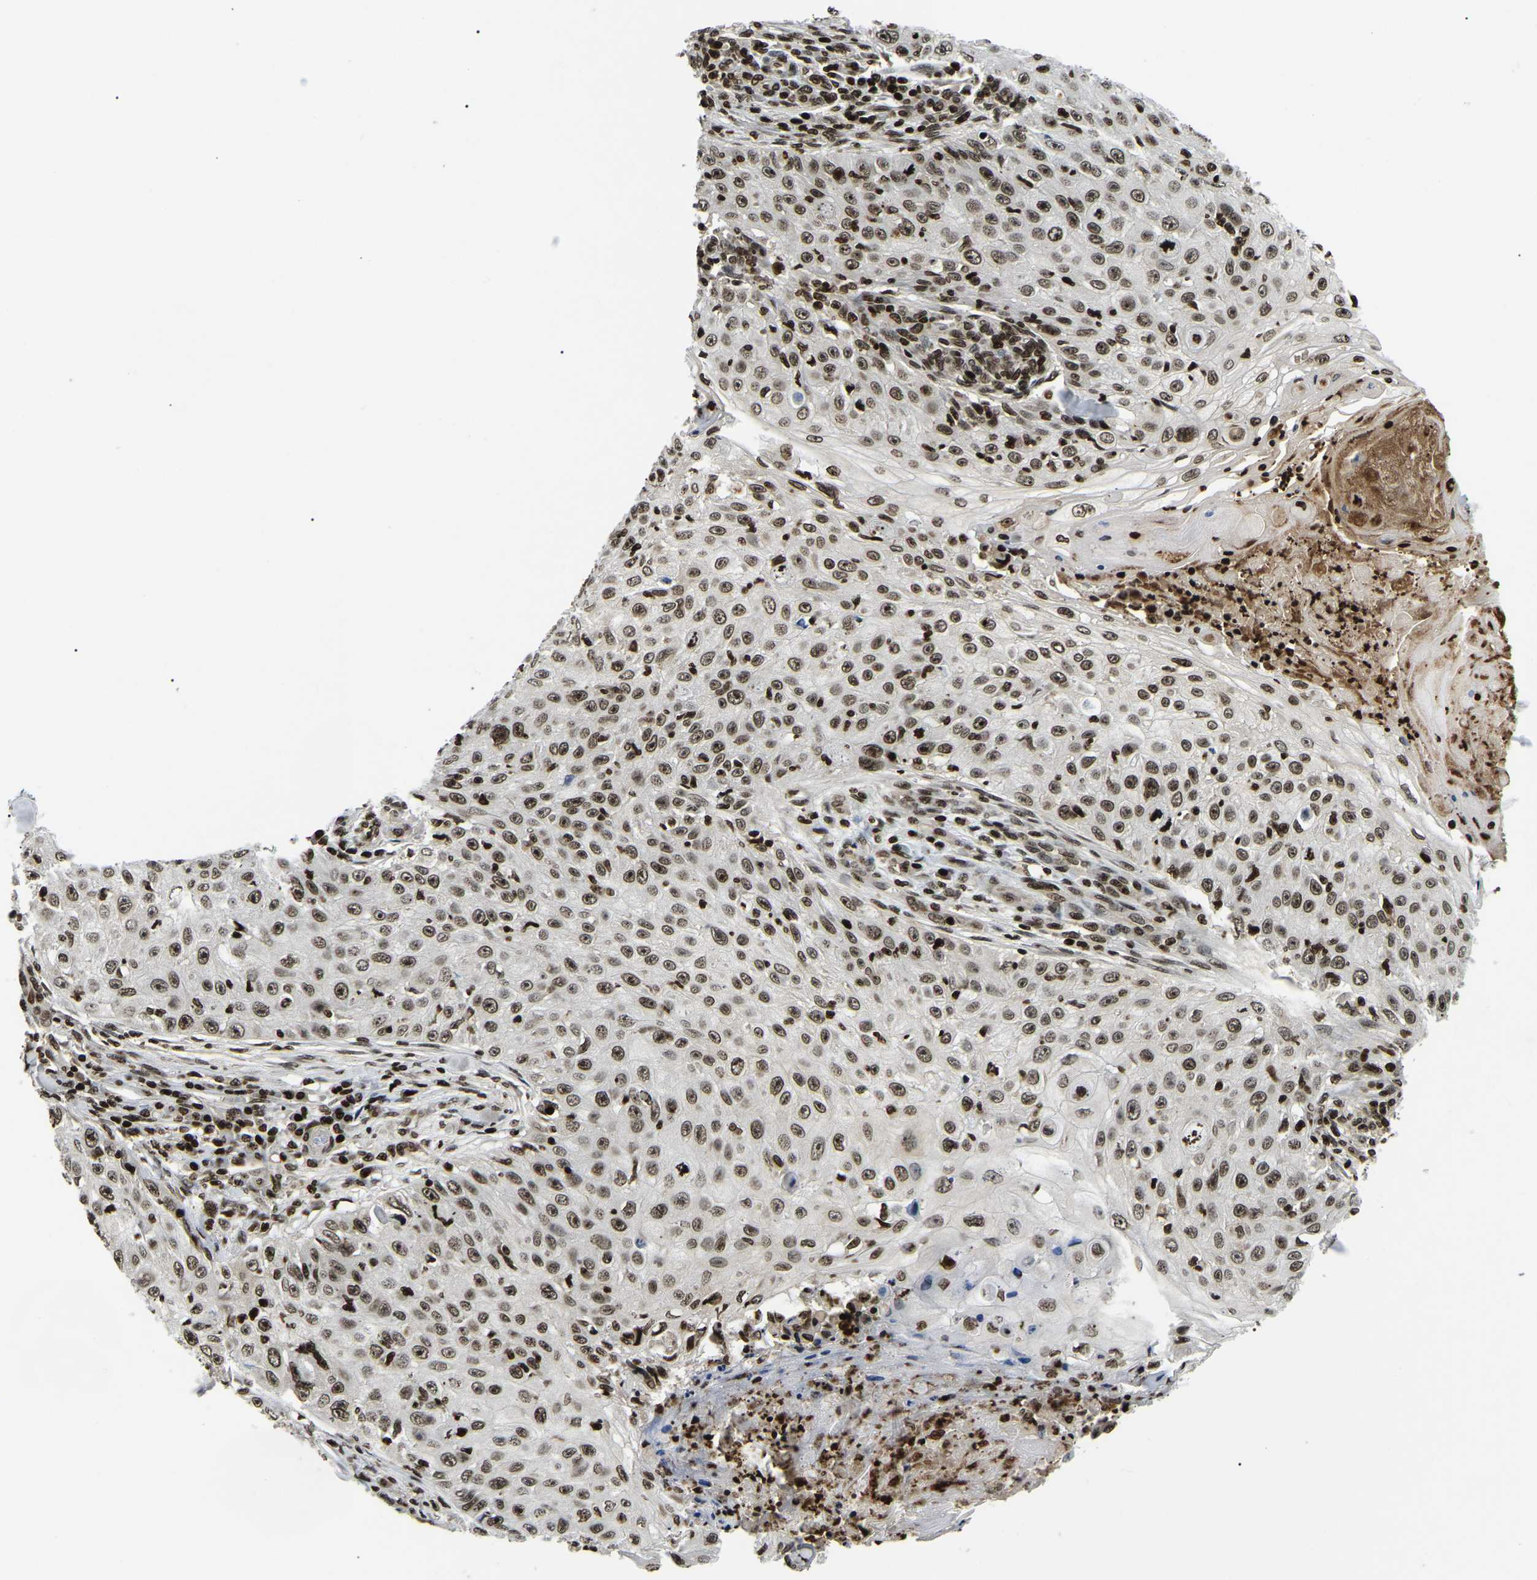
{"staining": {"intensity": "moderate", "quantity": ">75%", "location": "nuclear"}, "tissue": "skin cancer", "cell_type": "Tumor cells", "image_type": "cancer", "snomed": [{"axis": "morphology", "description": "Squamous cell carcinoma, NOS"}, {"axis": "topography", "description": "Skin"}], "caption": "DAB (3,3'-diaminobenzidine) immunohistochemical staining of skin cancer (squamous cell carcinoma) reveals moderate nuclear protein expression in about >75% of tumor cells. Using DAB (3,3'-diaminobenzidine) (brown) and hematoxylin (blue) stains, captured at high magnification using brightfield microscopy.", "gene": "LRRC61", "patient": {"sex": "male", "age": 86}}